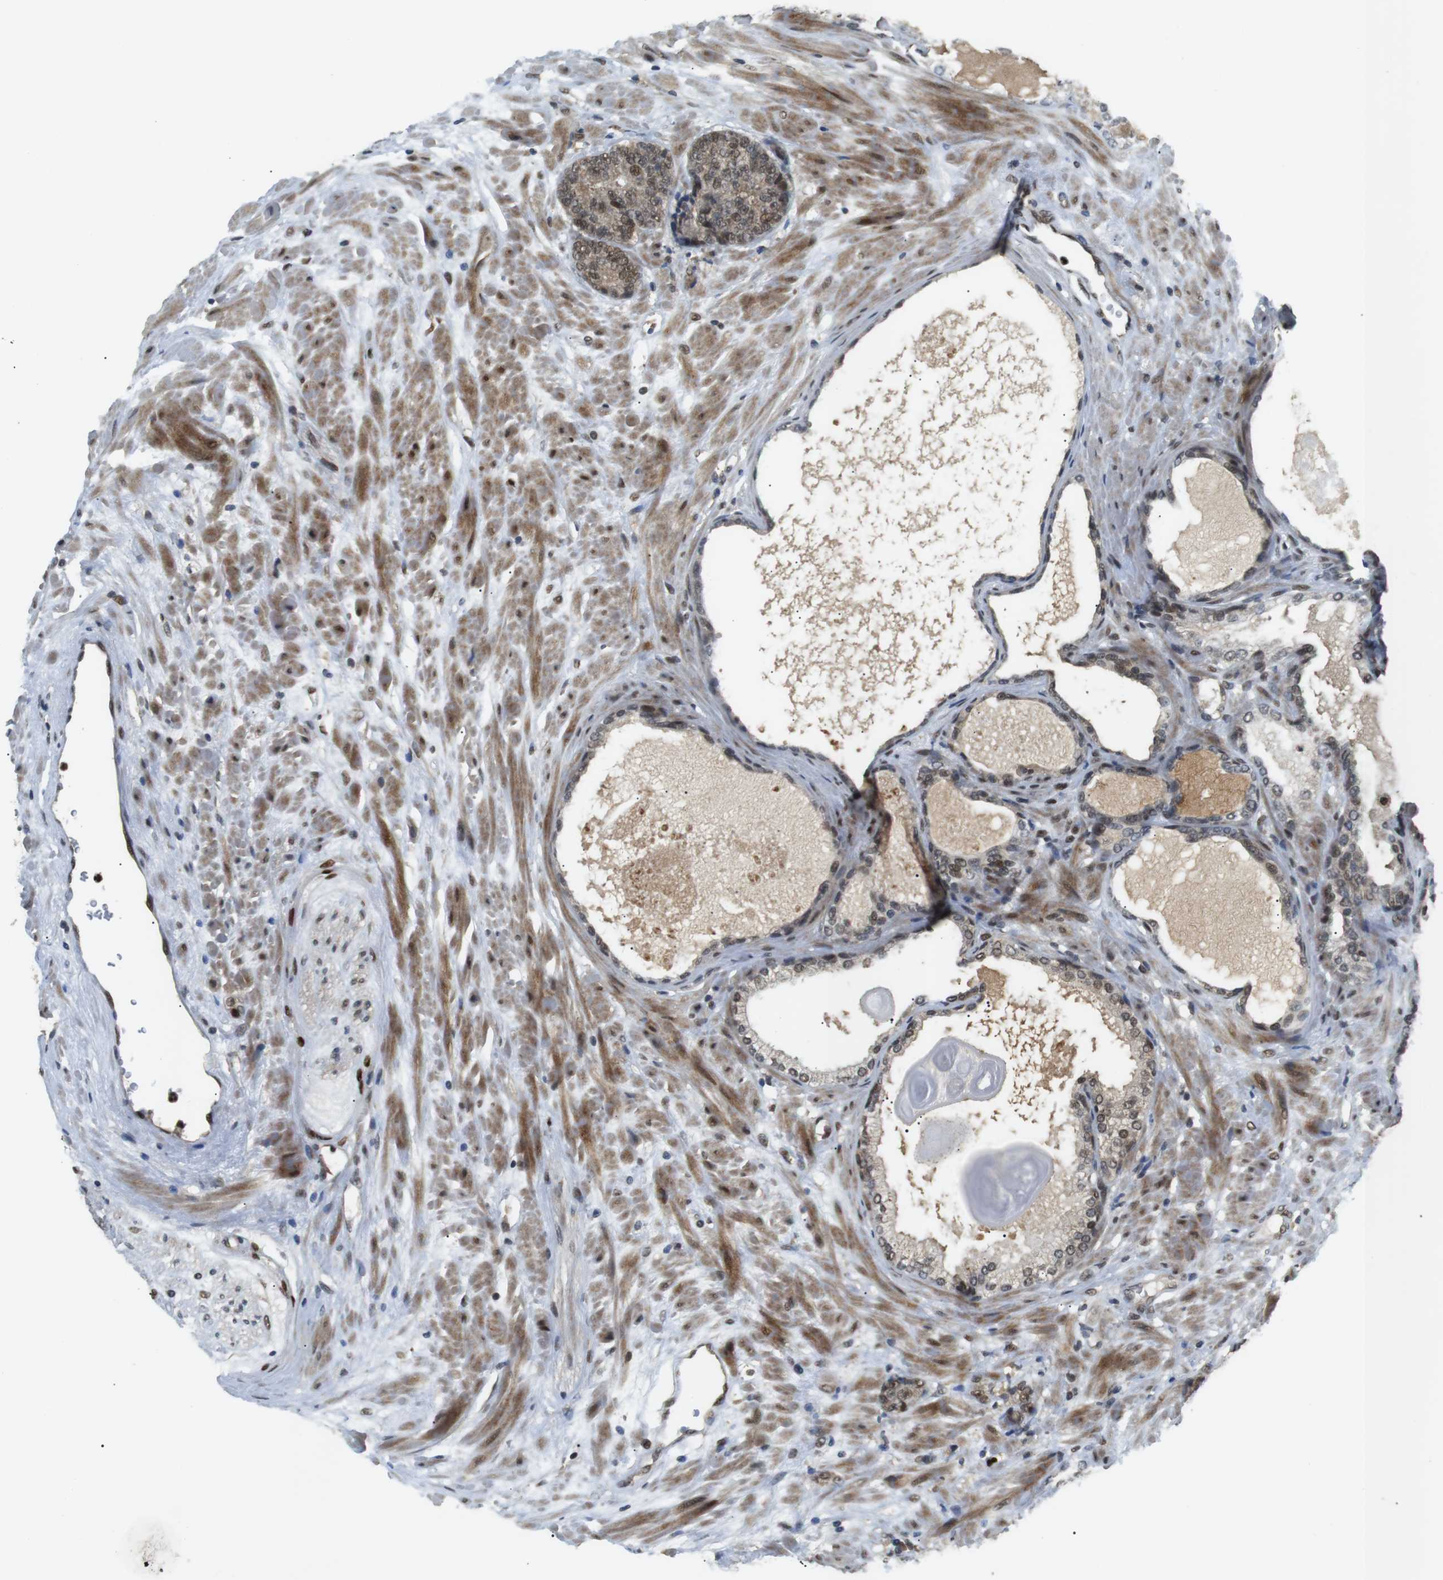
{"staining": {"intensity": "moderate", "quantity": ">75%", "location": "cytoplasmic/membranous,nuclear"}, "tissue": "prostate cancer", "cell_type": "Tumor cells", "image_type": "cancer", "snomed": [{"axis": "morphology", "description": "Adenocarcinoma, High grade"}, {"axis": "topography", "description": "Prostate"}], "caption": "Protein staining of adenocarcinoma (high-grade) (prostate) tissue exhibits moderate cytoplasmic/membranous and nuclear staining in approximately >75% of tumor cells.", "gene": "ORAI3", "patient": {"sex": "male", "age": 61}}